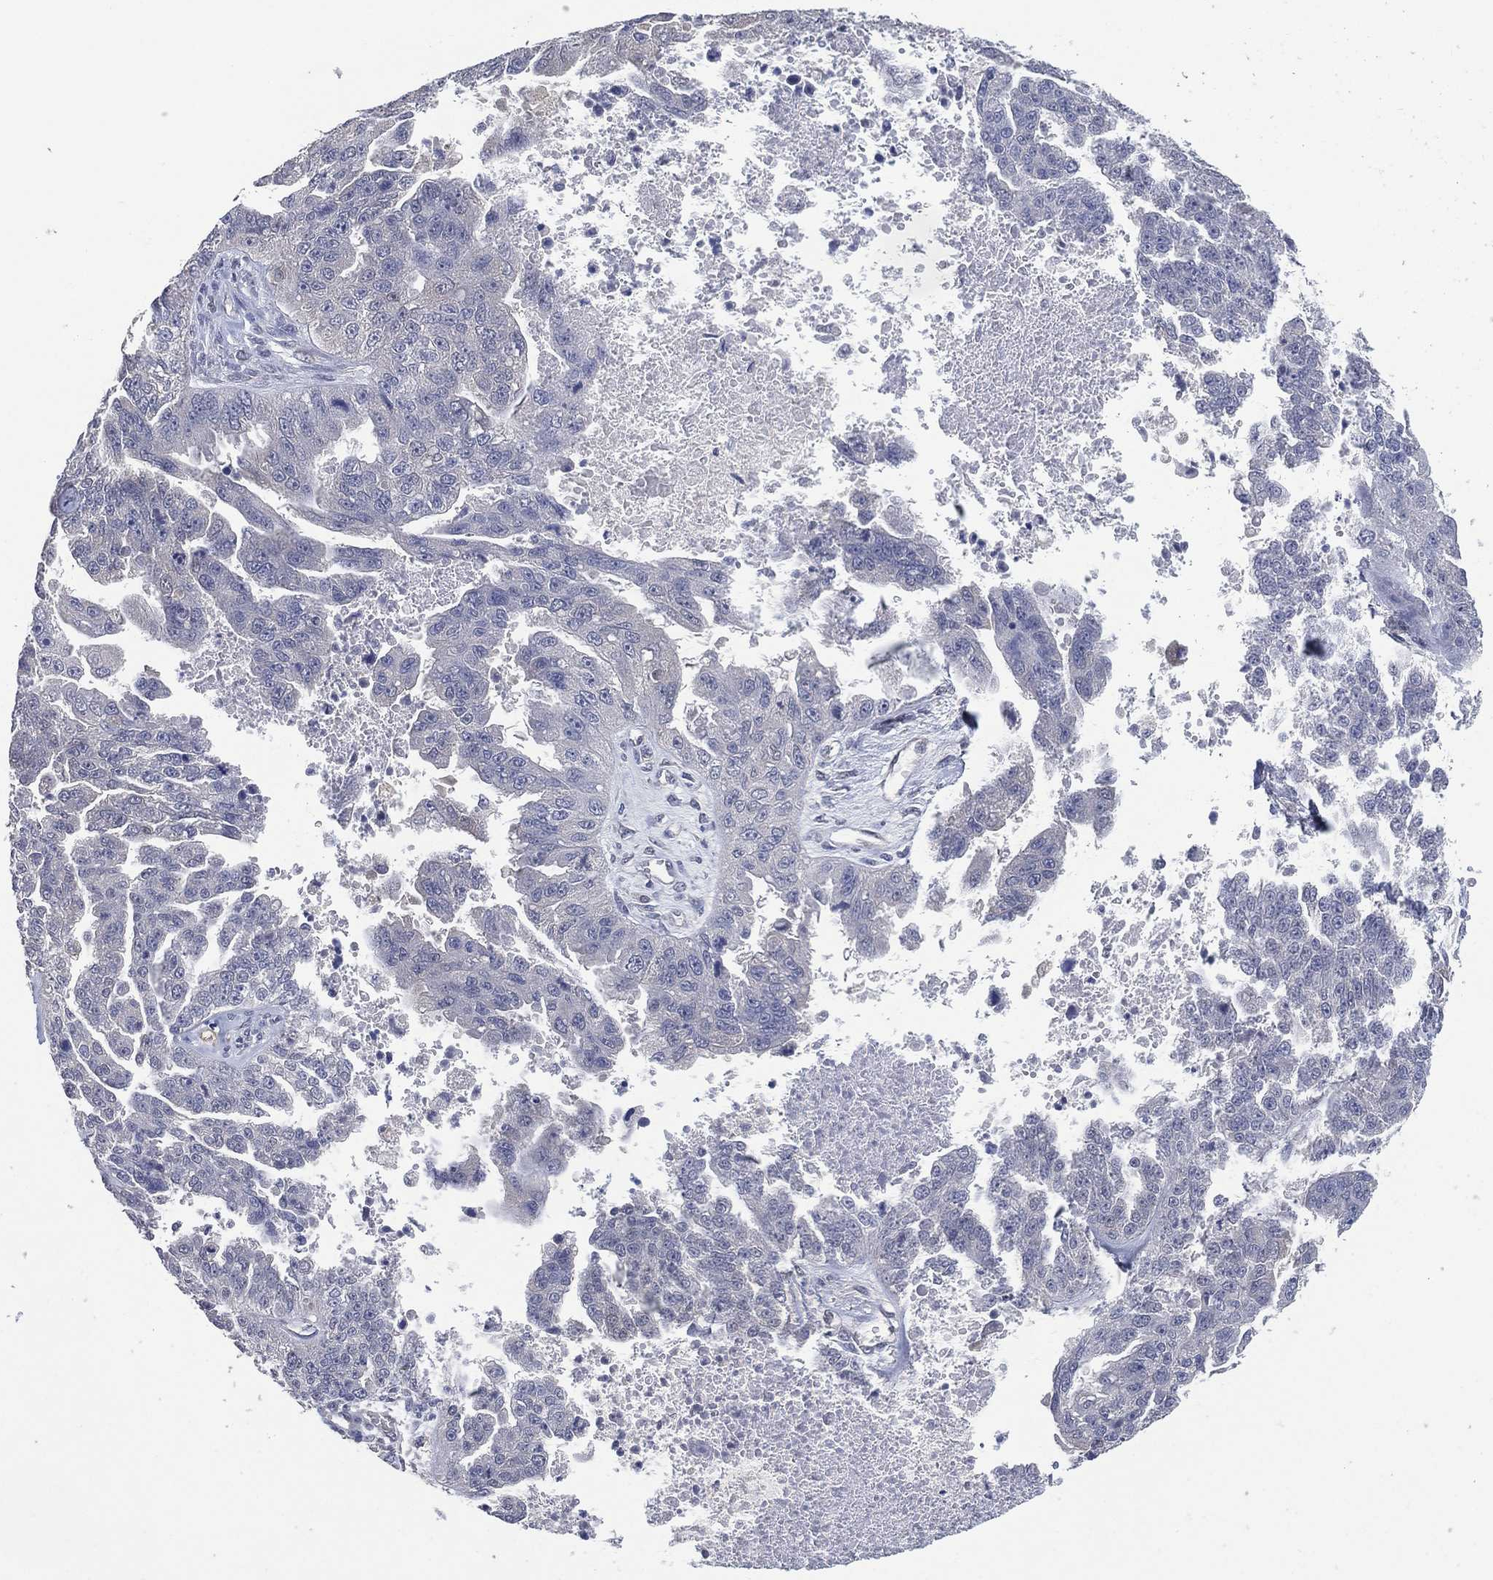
{"staining": {"intensity": "negative", "quantity": "none", "location": "none"}, "tissue": "ovarian cancer", "cell_type": "Tumor cells", "image_type": "cancer", "snomed": [{"axis": "morphology", "description": "Cystadenocarcinoma, serous, NOS"}, {"axis": "topography", "description": "Ovary"}], "caption": "Immunohistochemistry (IHC) of human serous cystadenocarcinoma (ovarian) exhibits no staining in tumor cells. (Stains: DAB (3,3'-diaminobenzidine) immunohistochemistry with hematoxylin counter stain, Microscopy: brightfield microscopy at high magnification).", "gene": "AK1", "patient": {"sex": "female", "age": 58}}